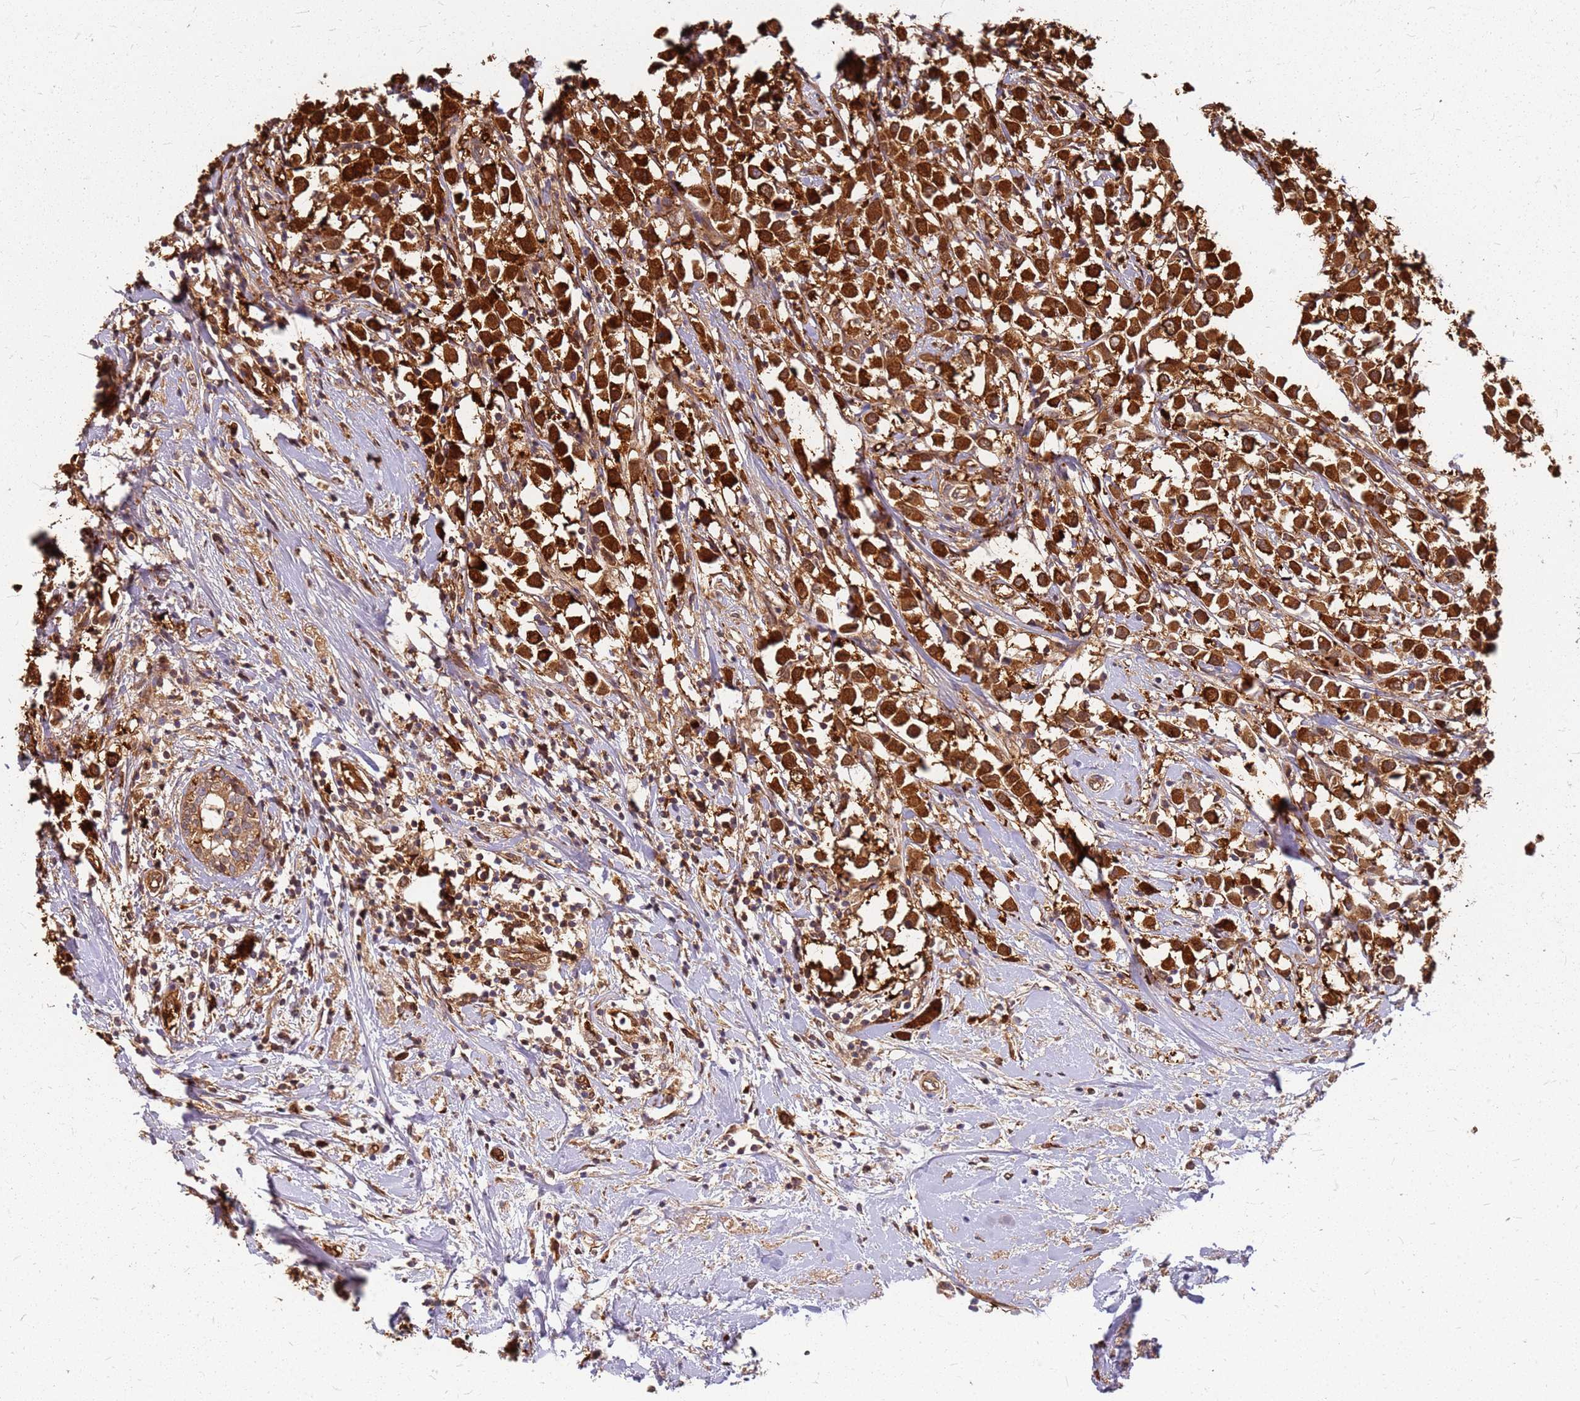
{"staining": {"intensity": "strong", "quantity": ">75%", "location": "cytoplasmic/membranous"}, "tissue": "breast cancer", "cell_type": "Tumor cells", "image_type": "cancer", "snomed": [{"axis": "morphology", "description": "Duct carcinoma"}, {"axis": "topography", "description": "Breast"}], "caption": "Human breast cancer (intraductal carcinoma) stained with a protein marker exhibits strong staining in tumor cells.", "gene": "HDX", "patient": {"sex": "female", "age": 61}}